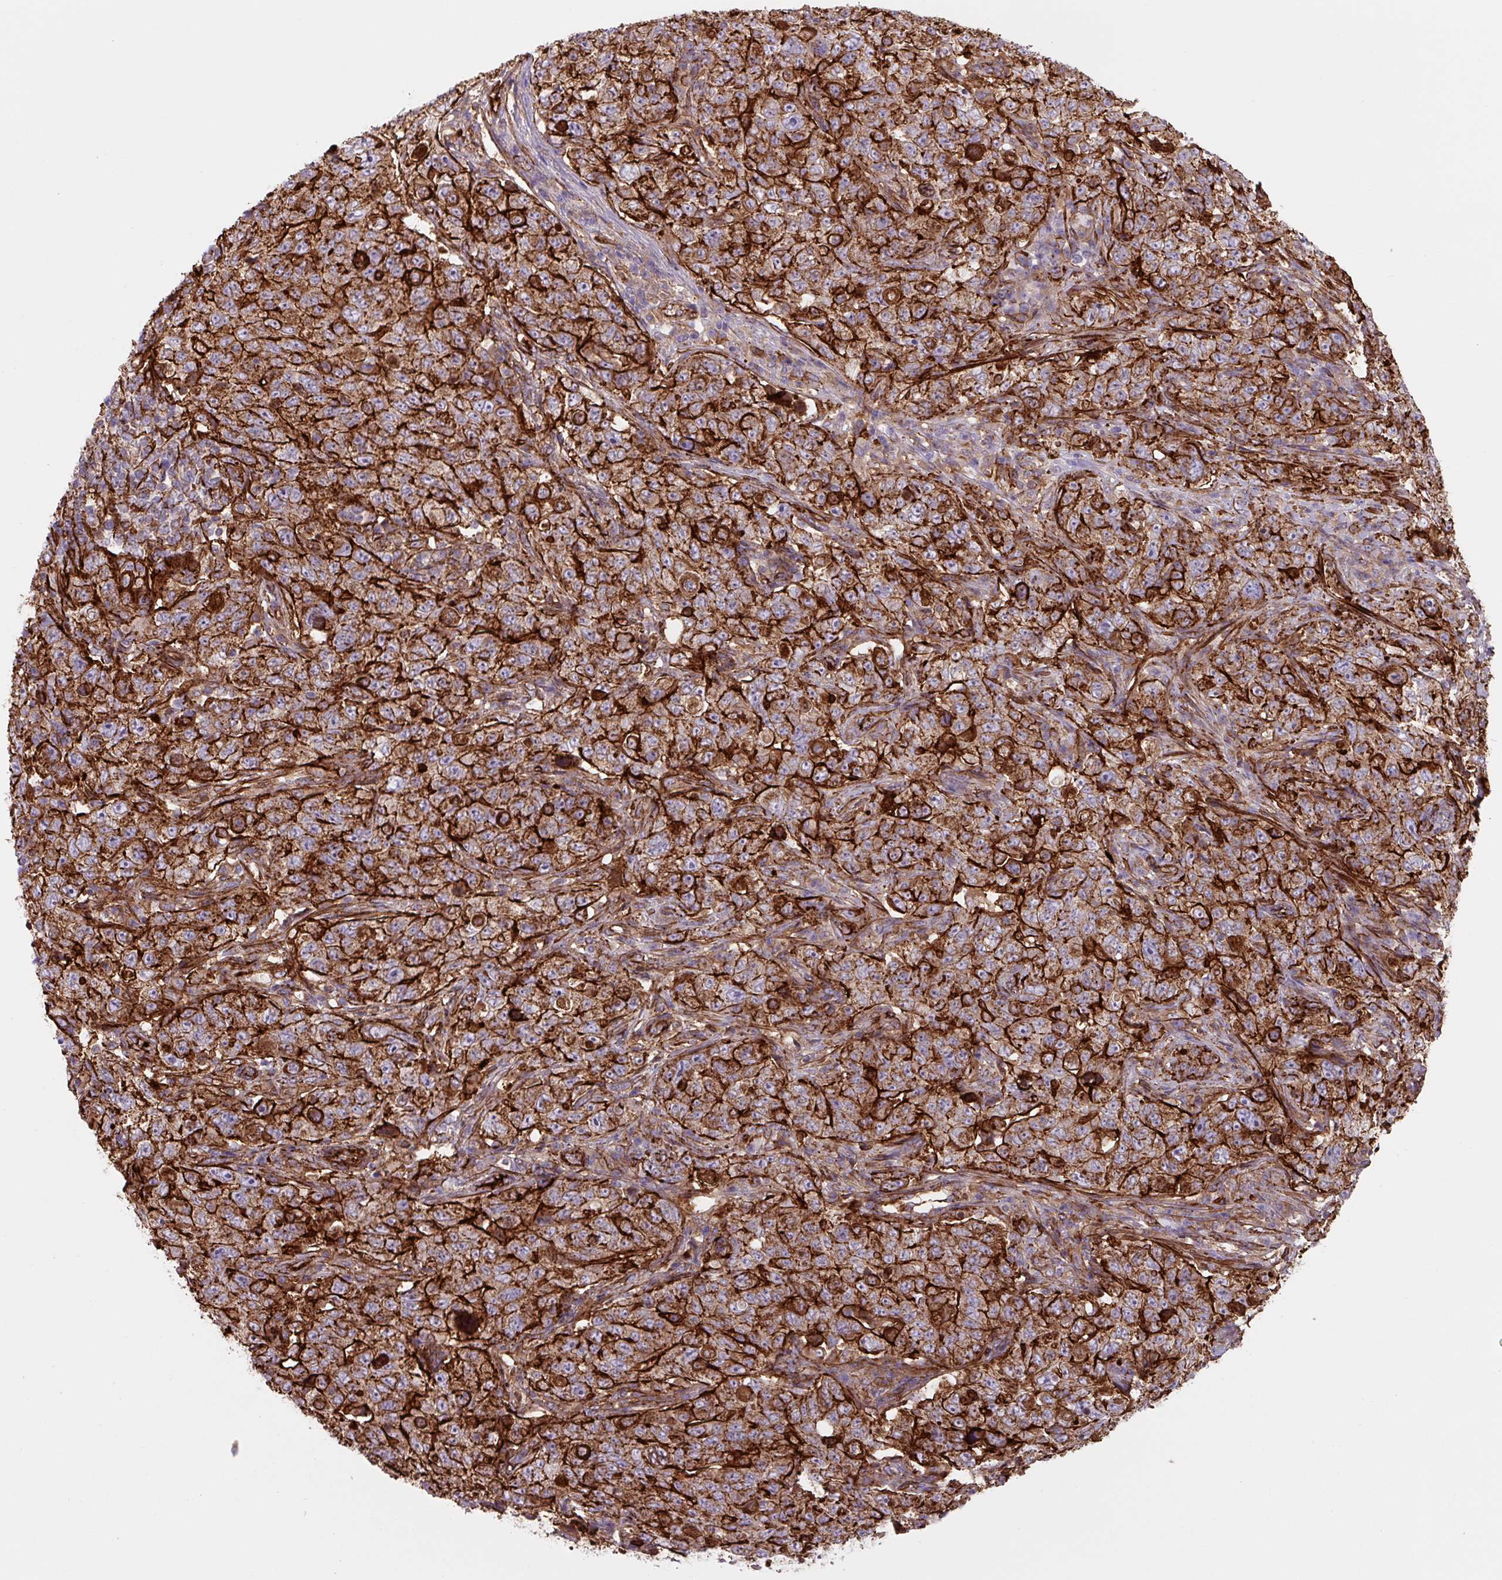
{"staining": {"intensity": "strong", "quantity": ">75%", "location": "cytoplasmic/membranous"}, "tissue": "pancreatic cancer", "cell_type": "Tumor cells", "image_type": "cancer", "snomed": [{"axis": "morphology", "description": "Adenocarcinoma, NOS"}, {"axis": "topography", "description": "Pancreas"}], "caption": "Immunohistochemical staining of pancreatic cancer reveals high levels of strong cytoplasmic/membranous protein positivity in about >75% of tumor cells.", "gene": "DHFR2", "patient": {"sex": "male", "age": 68}}